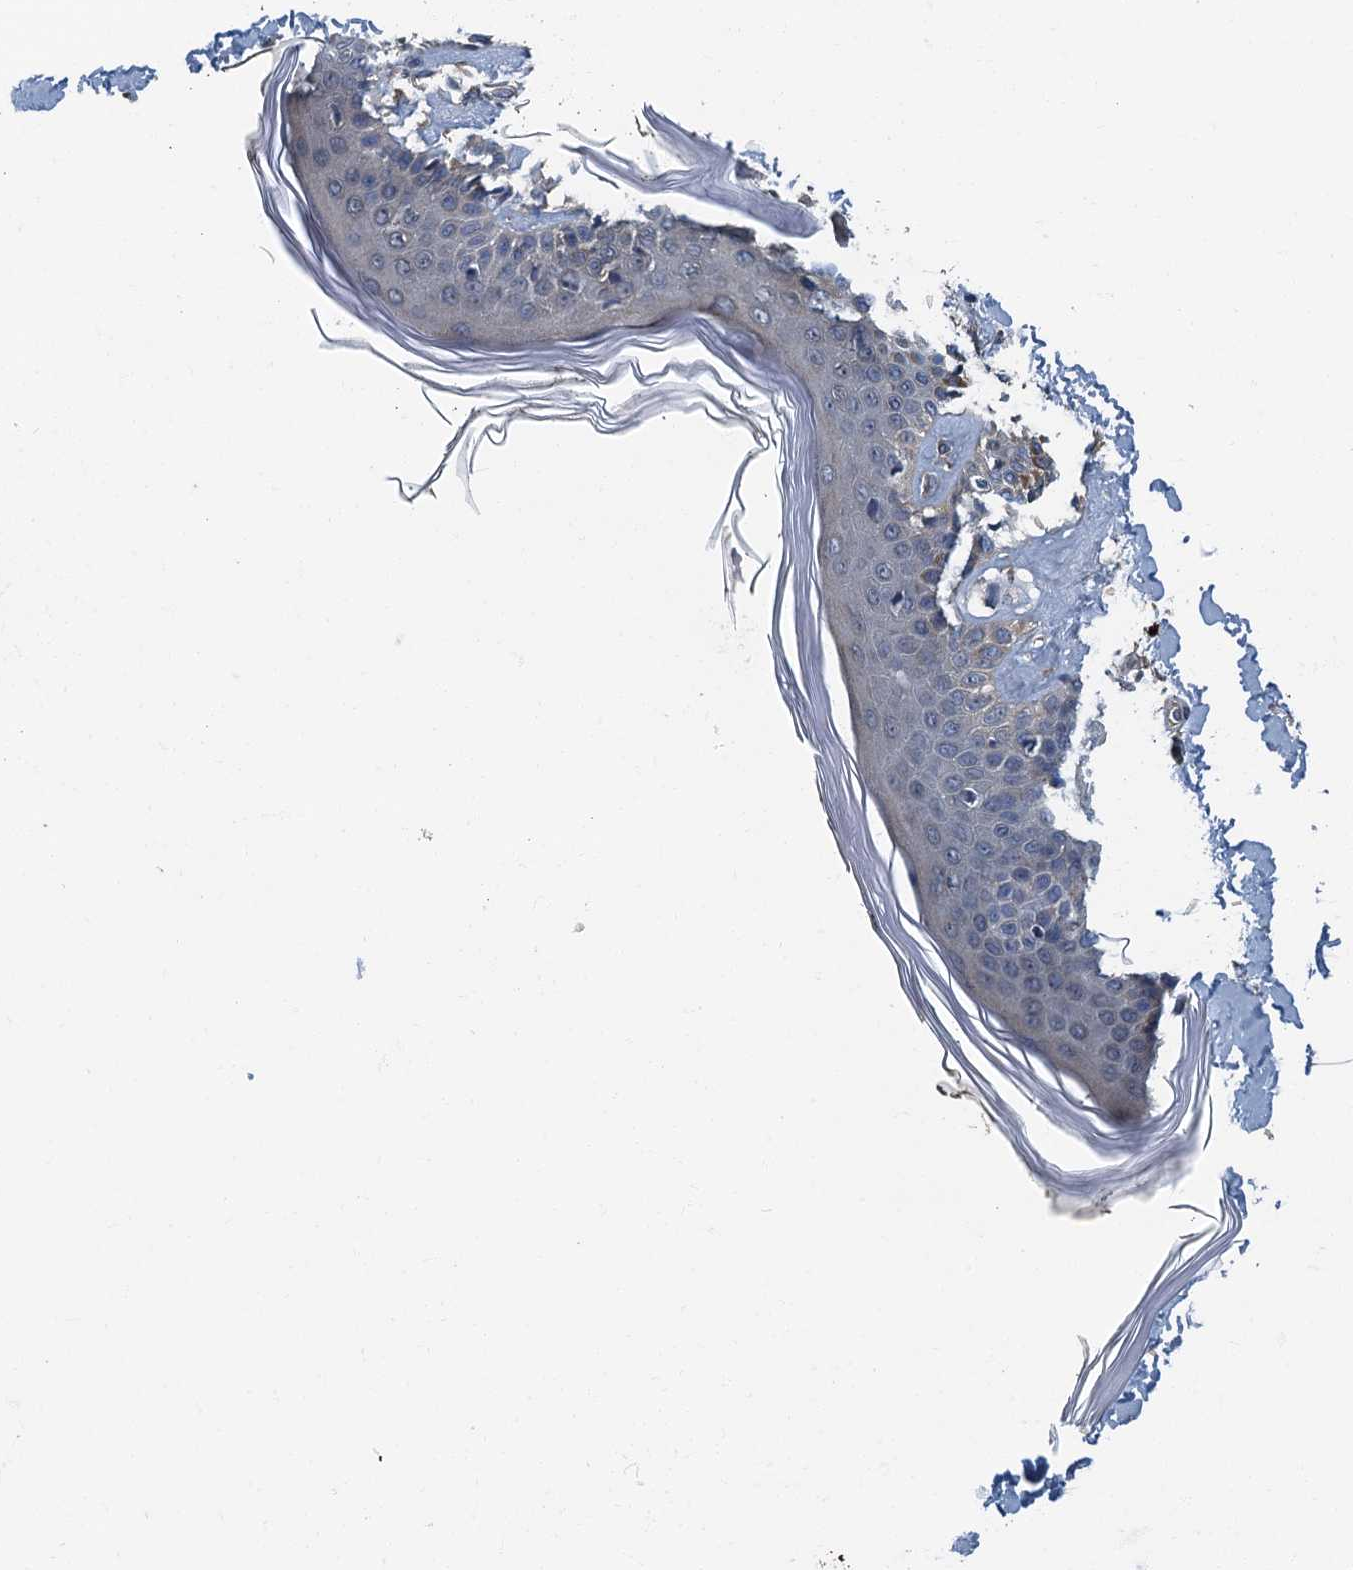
{"staining": {"intensity": "negative", "quantity": "none", "location": "none"}, "tissue": "skin", "cell_type": "Fibroblasts", "image_type": "normal", "snomed": [{"axis": "morphology", "description": "Normal tissue, NOS"}, {"axis": "topography", "description": "Skin"}], "caption": "IHC micrograph of unremarkable skin stained for a protein (brown), which displays no expression in fibroblasts.", "gene": "DDX49", "patient": {"sex": "female", "age": 64}}